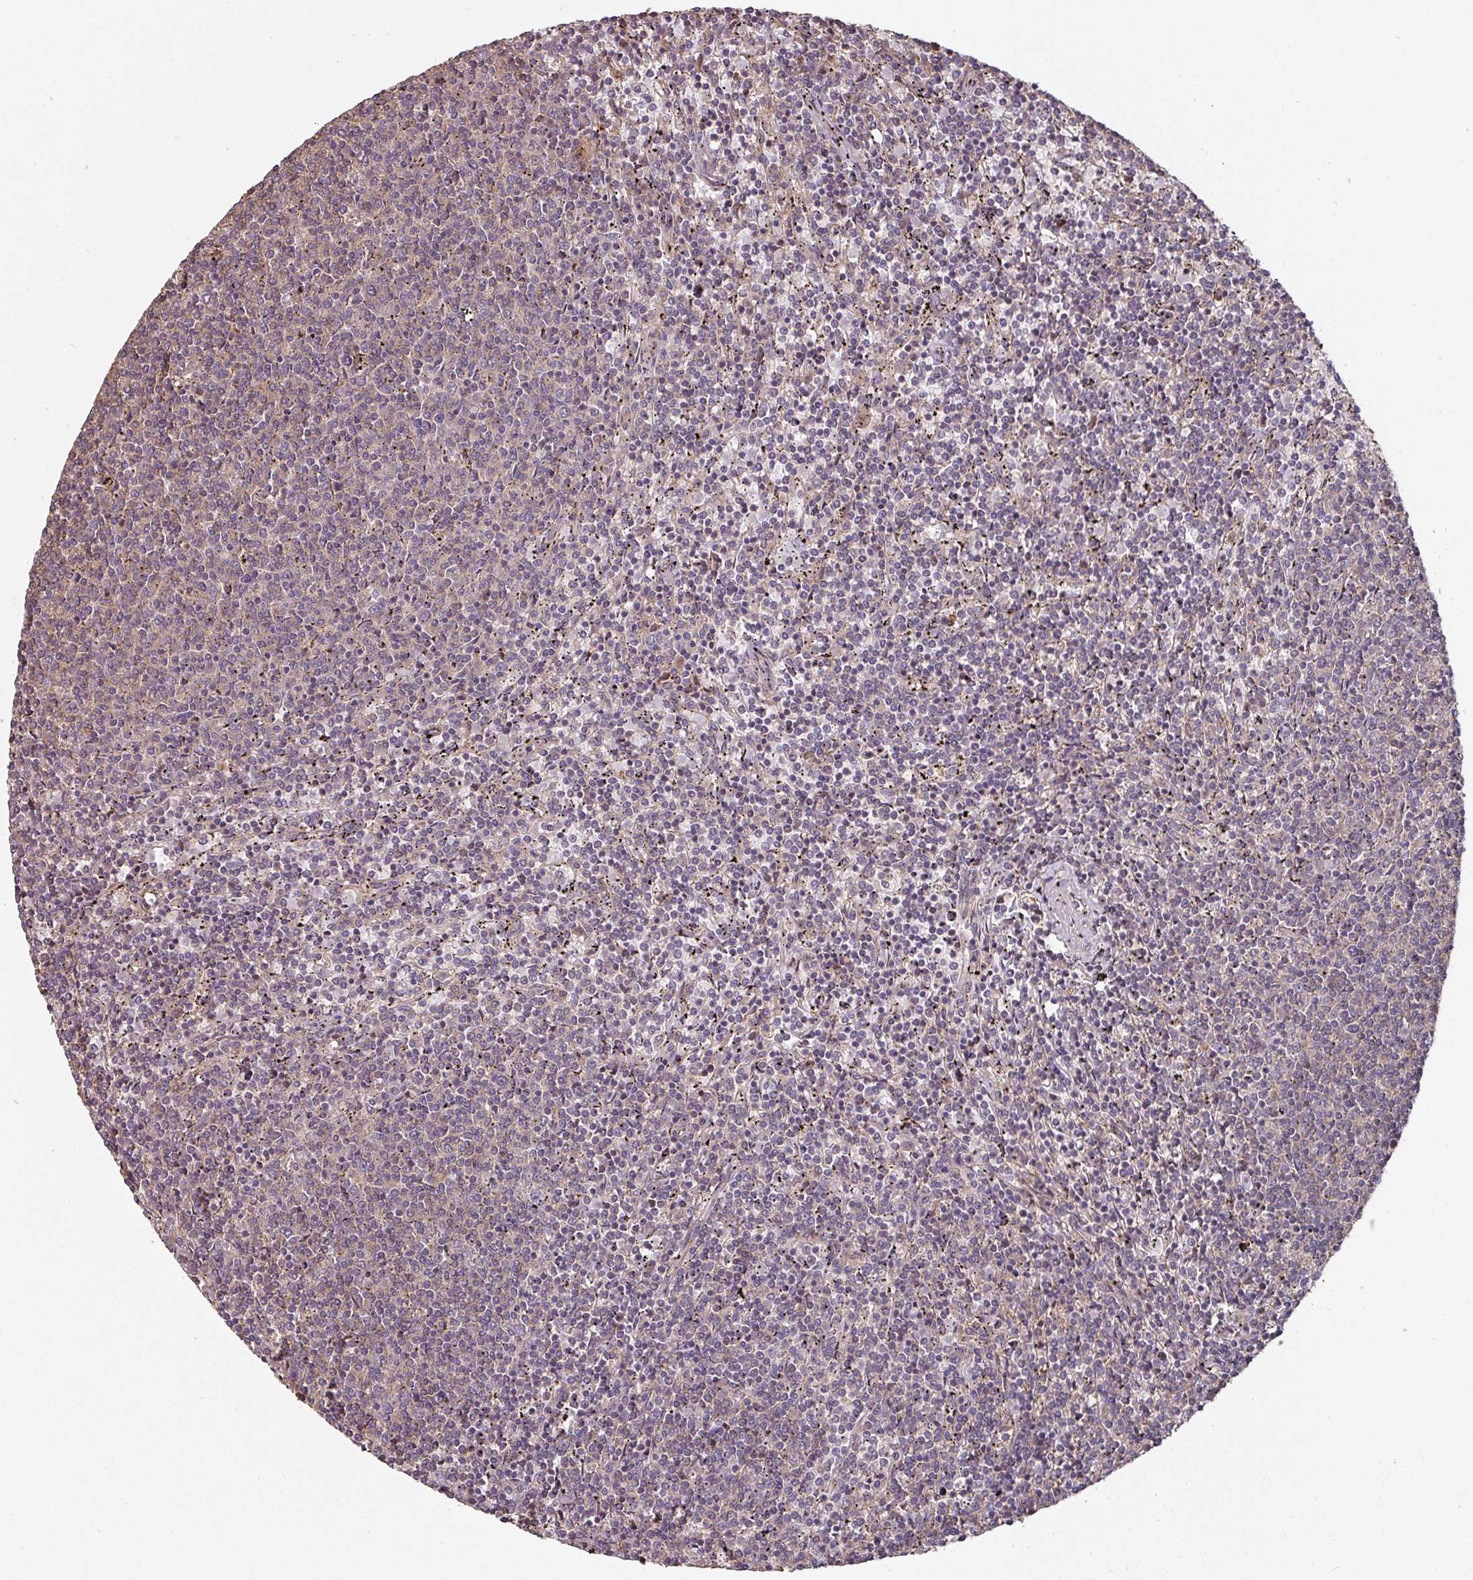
{"staining": {"intensity": "negative", "quantity": "none", "location": "none"}, "tissue": "lymphoma", "cell_type": "Tumor cells", "image_type": "cancer", "snomed": [{"axis": "morphology", "description": "Malignant lymphoma, non-Hodgkin's type, Low grade"}, {"axis": "topography", "description": "Spleen"}], "caption": "DAB (3,3'-diaminobenzidine) immunohistochemical staining of lymphoma exhibits no significant positivity in tumor cells. Nuclei are stained in blue.", "gene": "SIK1", "patient": {"sex": "female", "age": 50}}